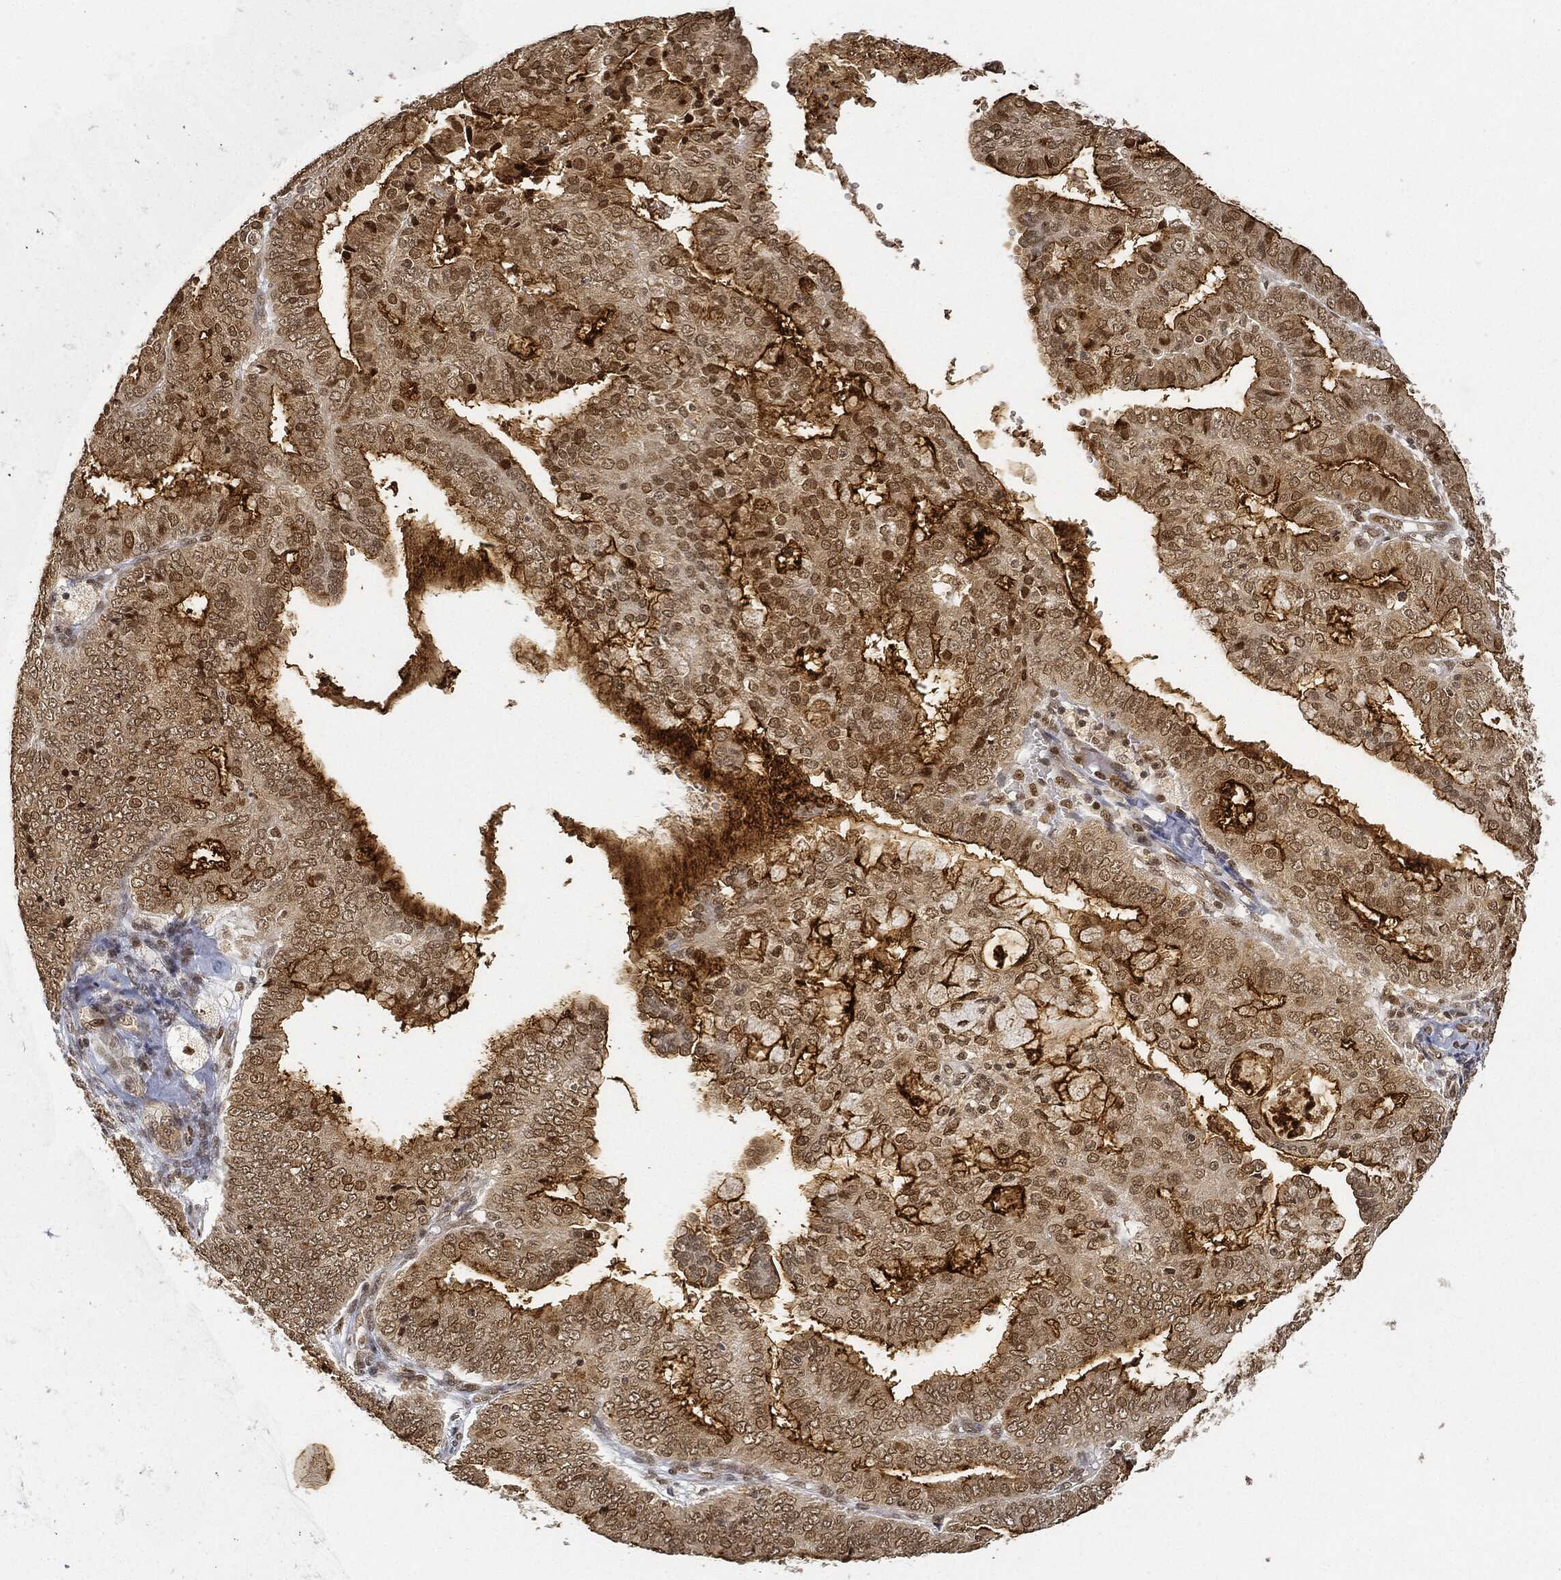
{"staining": {"intensity": "strong", "quantity": "25%-75%", "location": "cytoplasmic/membranous"}, "tissue": "endometrial cancer", "cell_type": "Tumor cells", "image_type": "cancer", "snomed": [{"axis": "morphology", "description": "Adenocarcinoma, NOS"}, {"axis": "topography", "description": "Endometrium"}], "caption": "Tumor cells reveal high levels of strong cytoplasmic/membranous expression in about 25%-75% of cells in human endometrial adenocarcinoma.", "gene": "CIB1", "patient": {"sex": "female", "age": 63}}